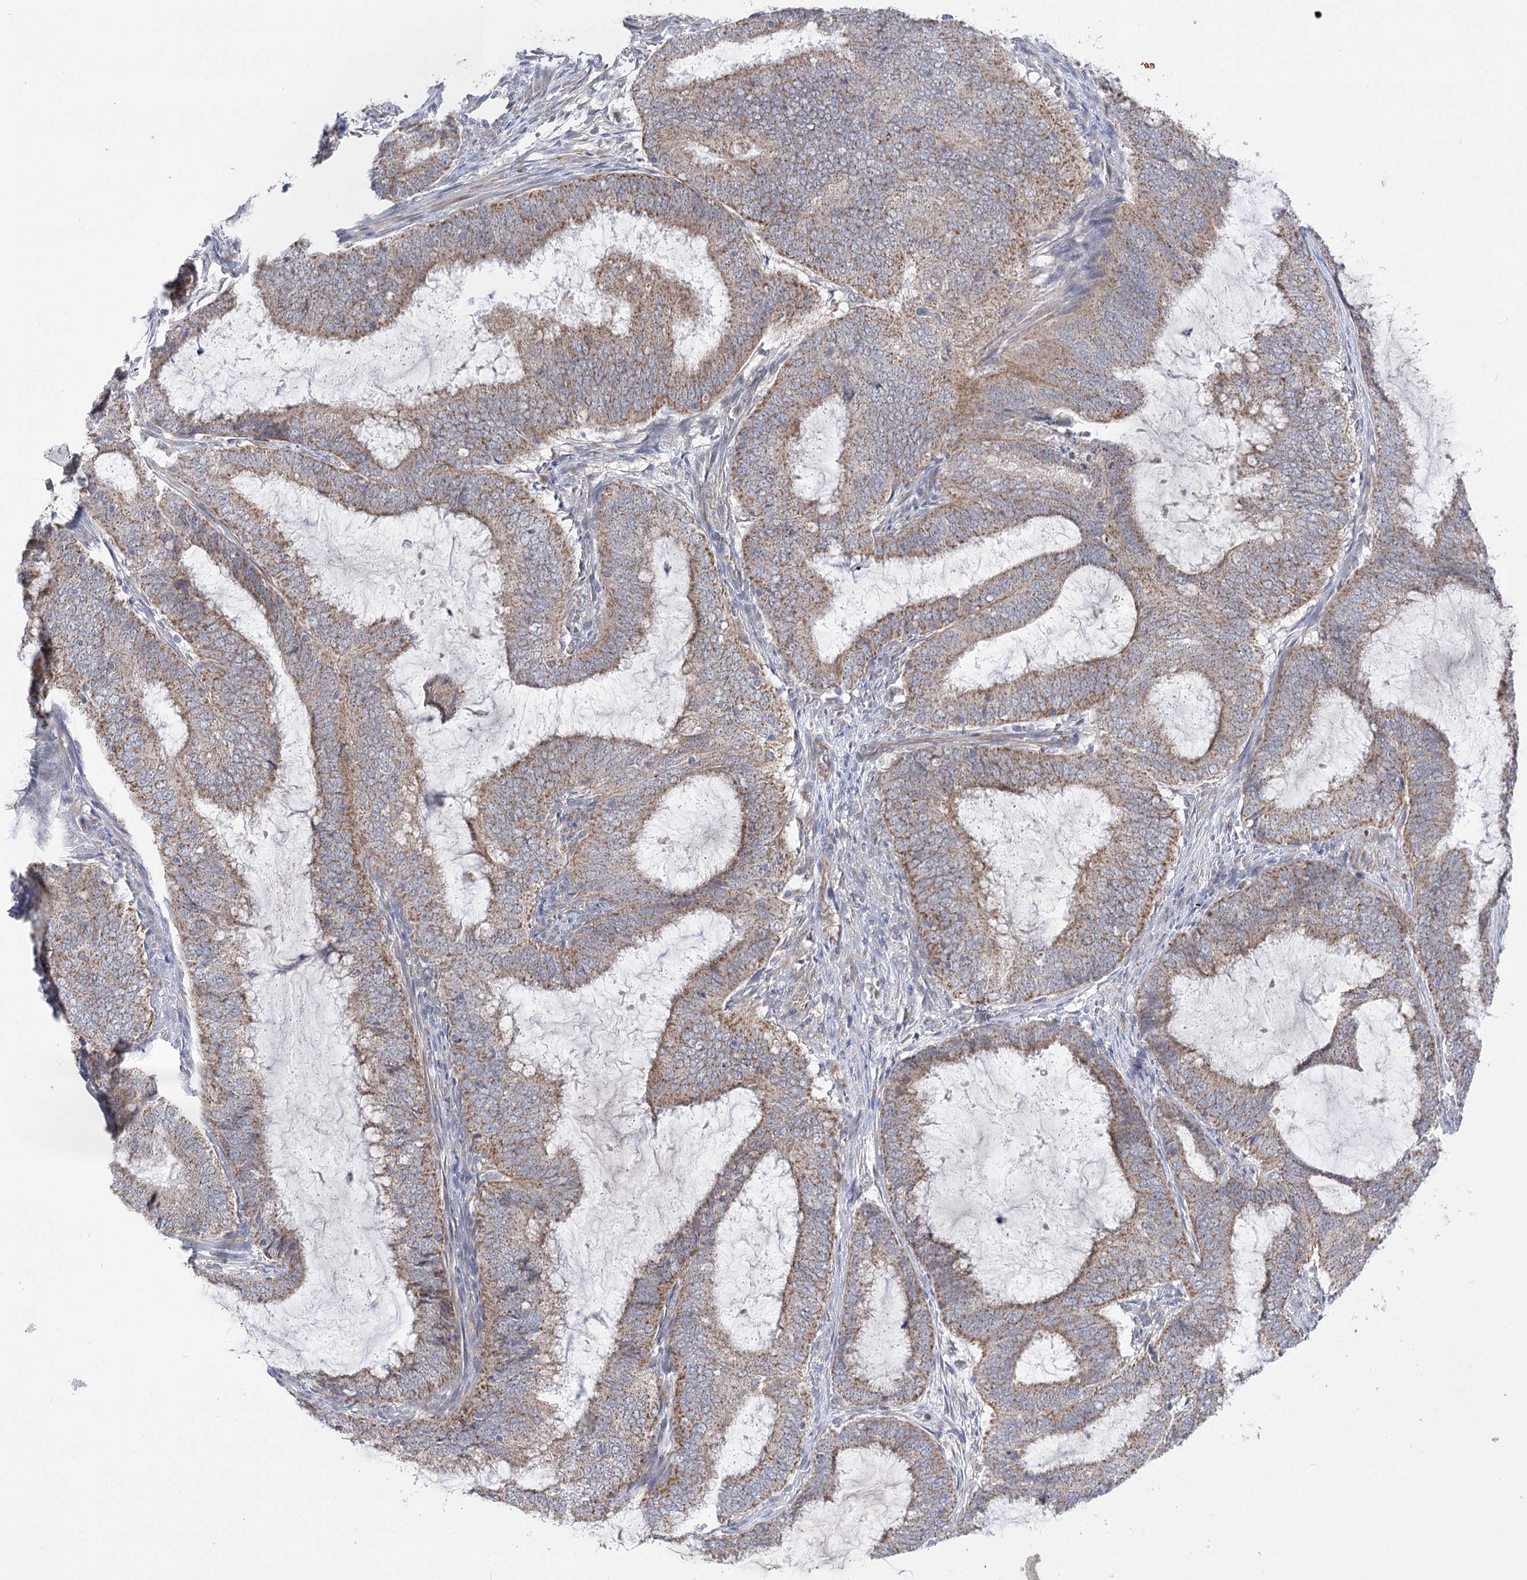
{"staining": {"intensity": "weak", "quantity": ">75%", "location": "cytoplasmic/membranous"}, "tissue": "endometrial cancer", "cell_type": "Tumor cells", "image_type": "cancer", "snomed": [{"axis": "morphology", "description": "Adenocarcinoma, NOS"}, {"axis": "topography", "description": "Endometrium"}], "caption": "This histopathology image reveals IHC staining of human endometrial cancer, with low weak cytoplasmic/membranous staining in about >75% of tumor cells.", "gene": "ECHDC3", "patient": {"sex": "female", "age": 51}}